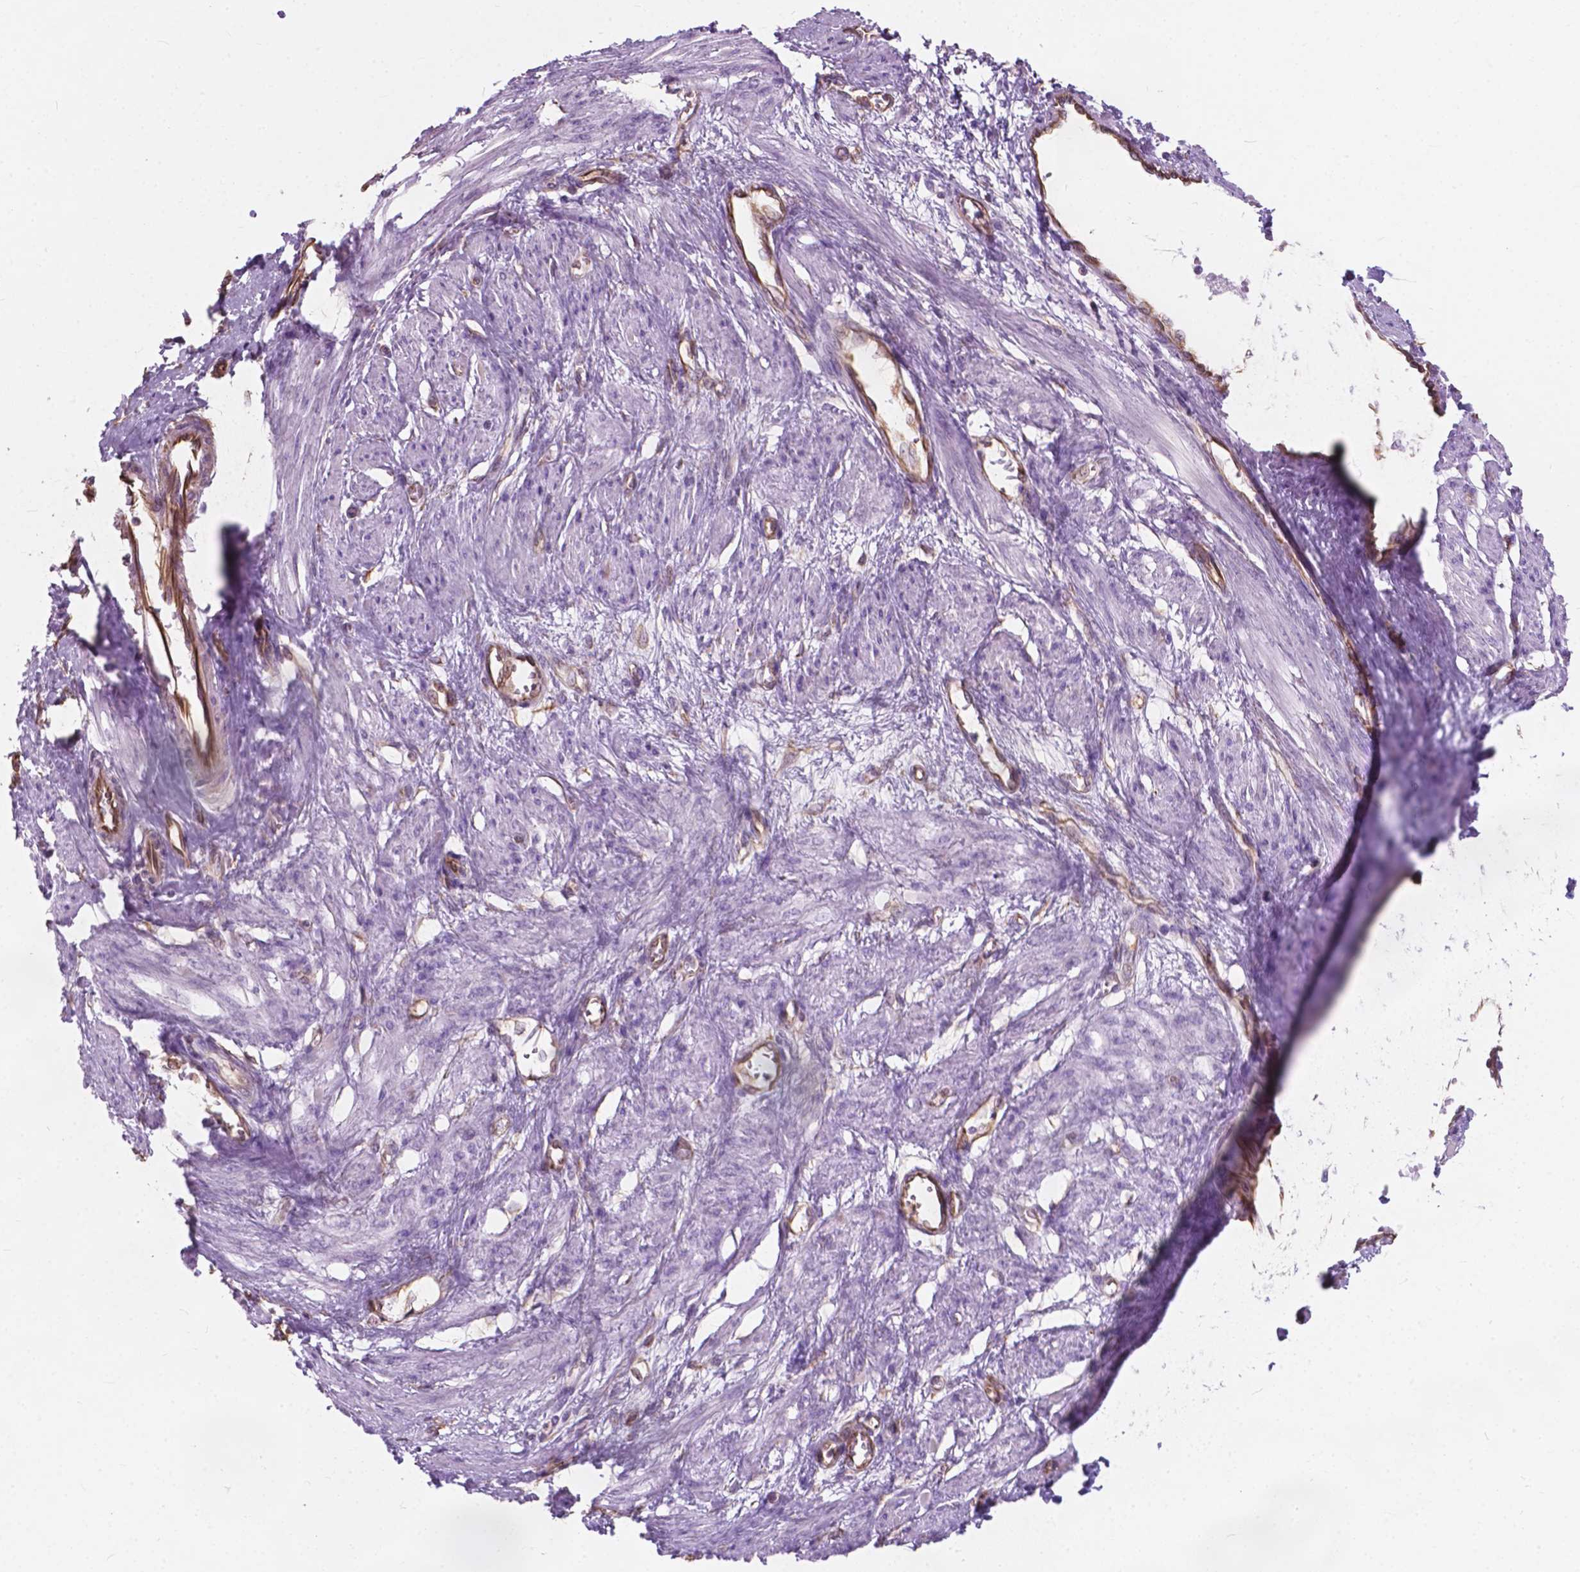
{"staining": {"intensity": "negative", "quantity": "none", "location": "none"}, "tissue": "smooth muscle", "cell_type": "Smooth muscle cells", "image_type": "normal", "snomed": [{"axis": "morphology", "description": "Normal tissue, NOS"}, {"axis": "topography", "description": "Smooth muscle"}, {"axis": "topography", "description": "Uterus"}], "caption": "The immunohistochemistry (IHC) photomicrograph has no significant expression in smooth muscle cells of smooth muscle.", "gene": "AMOT", "patient": {"sex": "female", "age": 39}}